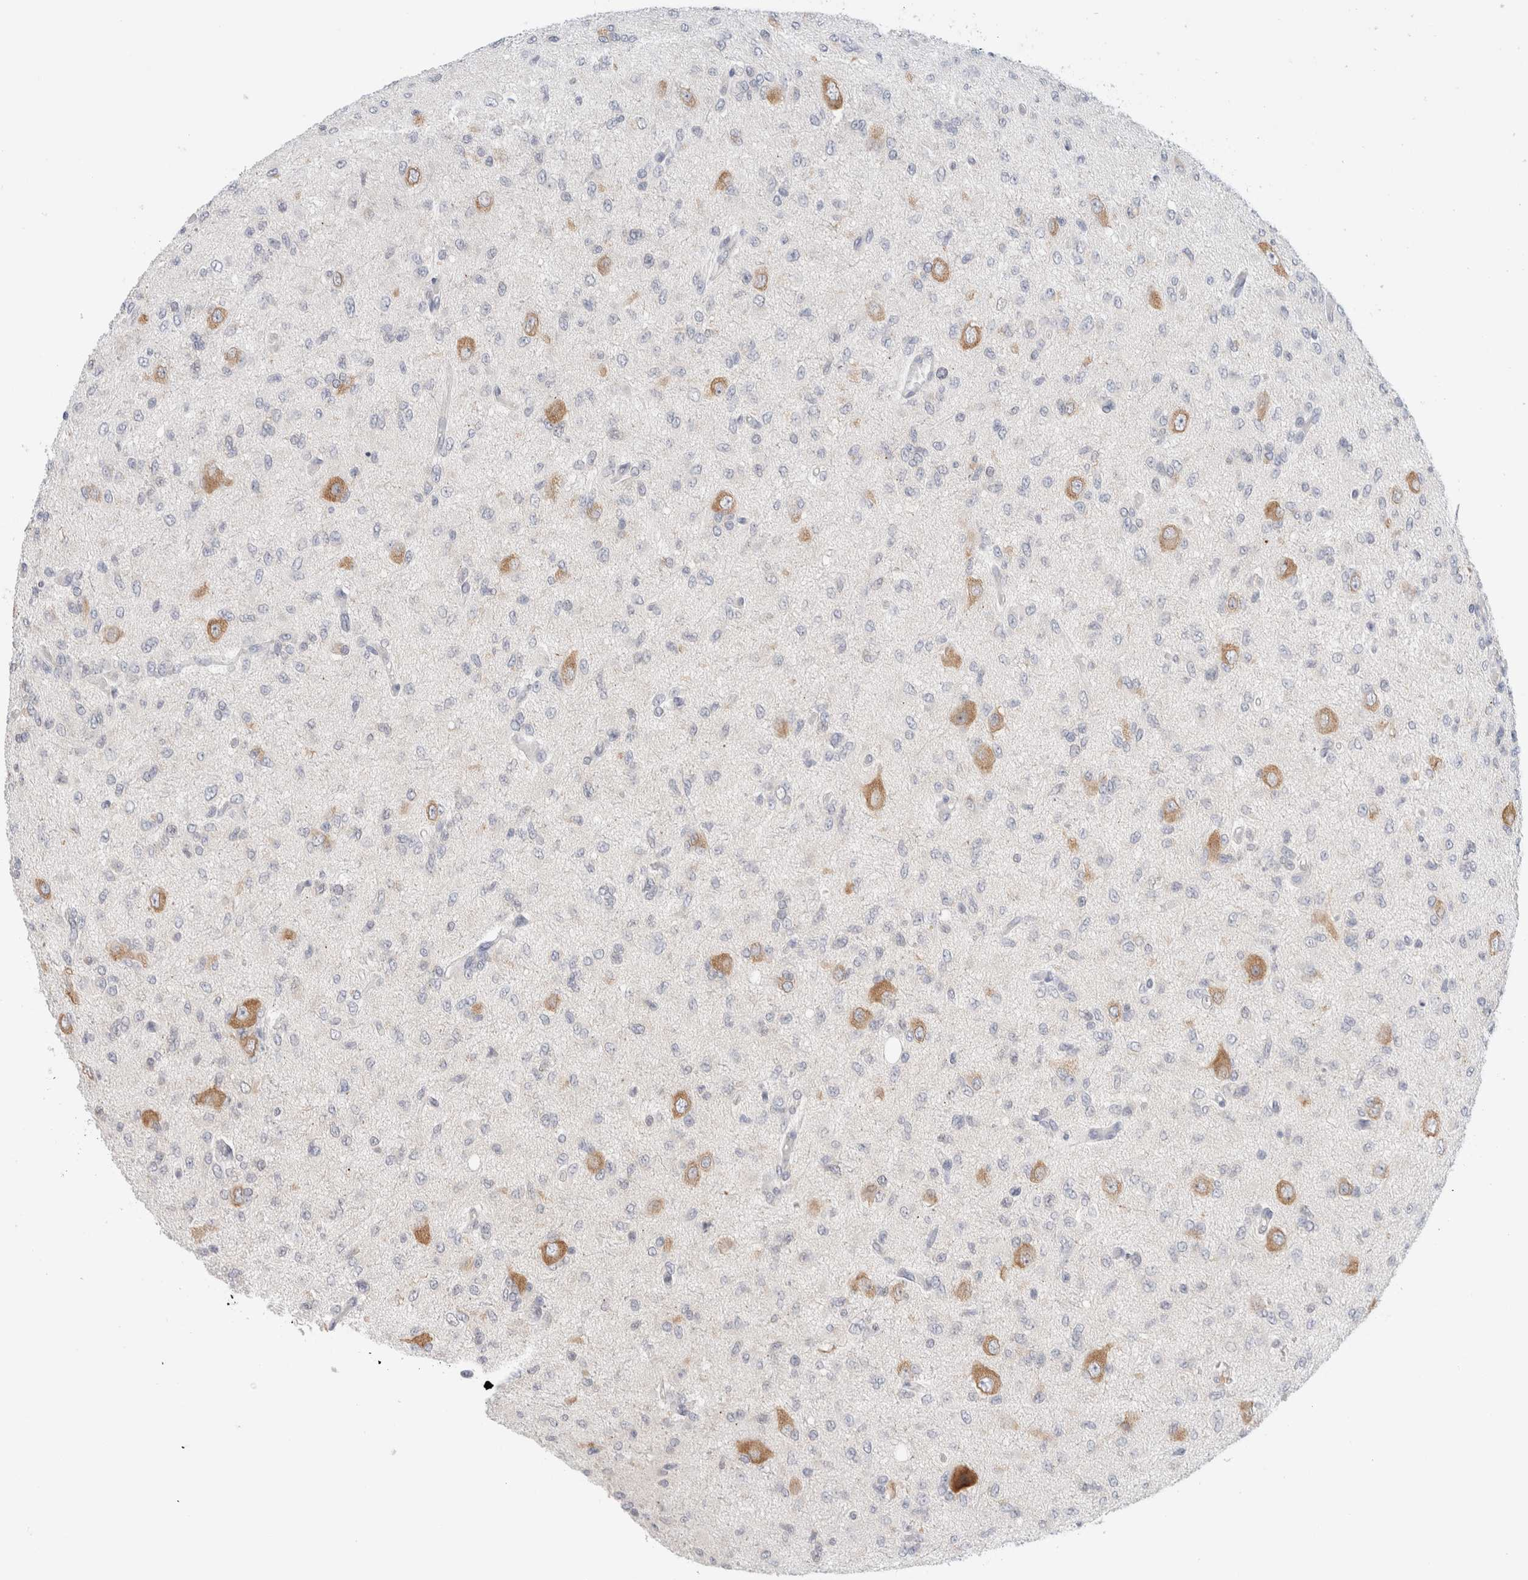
{"staining": {"intensity": "negative", "quantity": "none", "location": "none"}, "tissue": "glioma", "cell_type": "Tumor cells", "image_type": "cancer", "snomed": [{"axis": "morphology", "description": "Glioma, malignant, High grade"}, {"axis": "topography", "description": "Brain"}], "caption": "Immunohistochemistry (IHC) of human glioma shows no staining in tumor cells.", "gene": "SPRTN", "patient": {"sex": "female", "age": 59}}